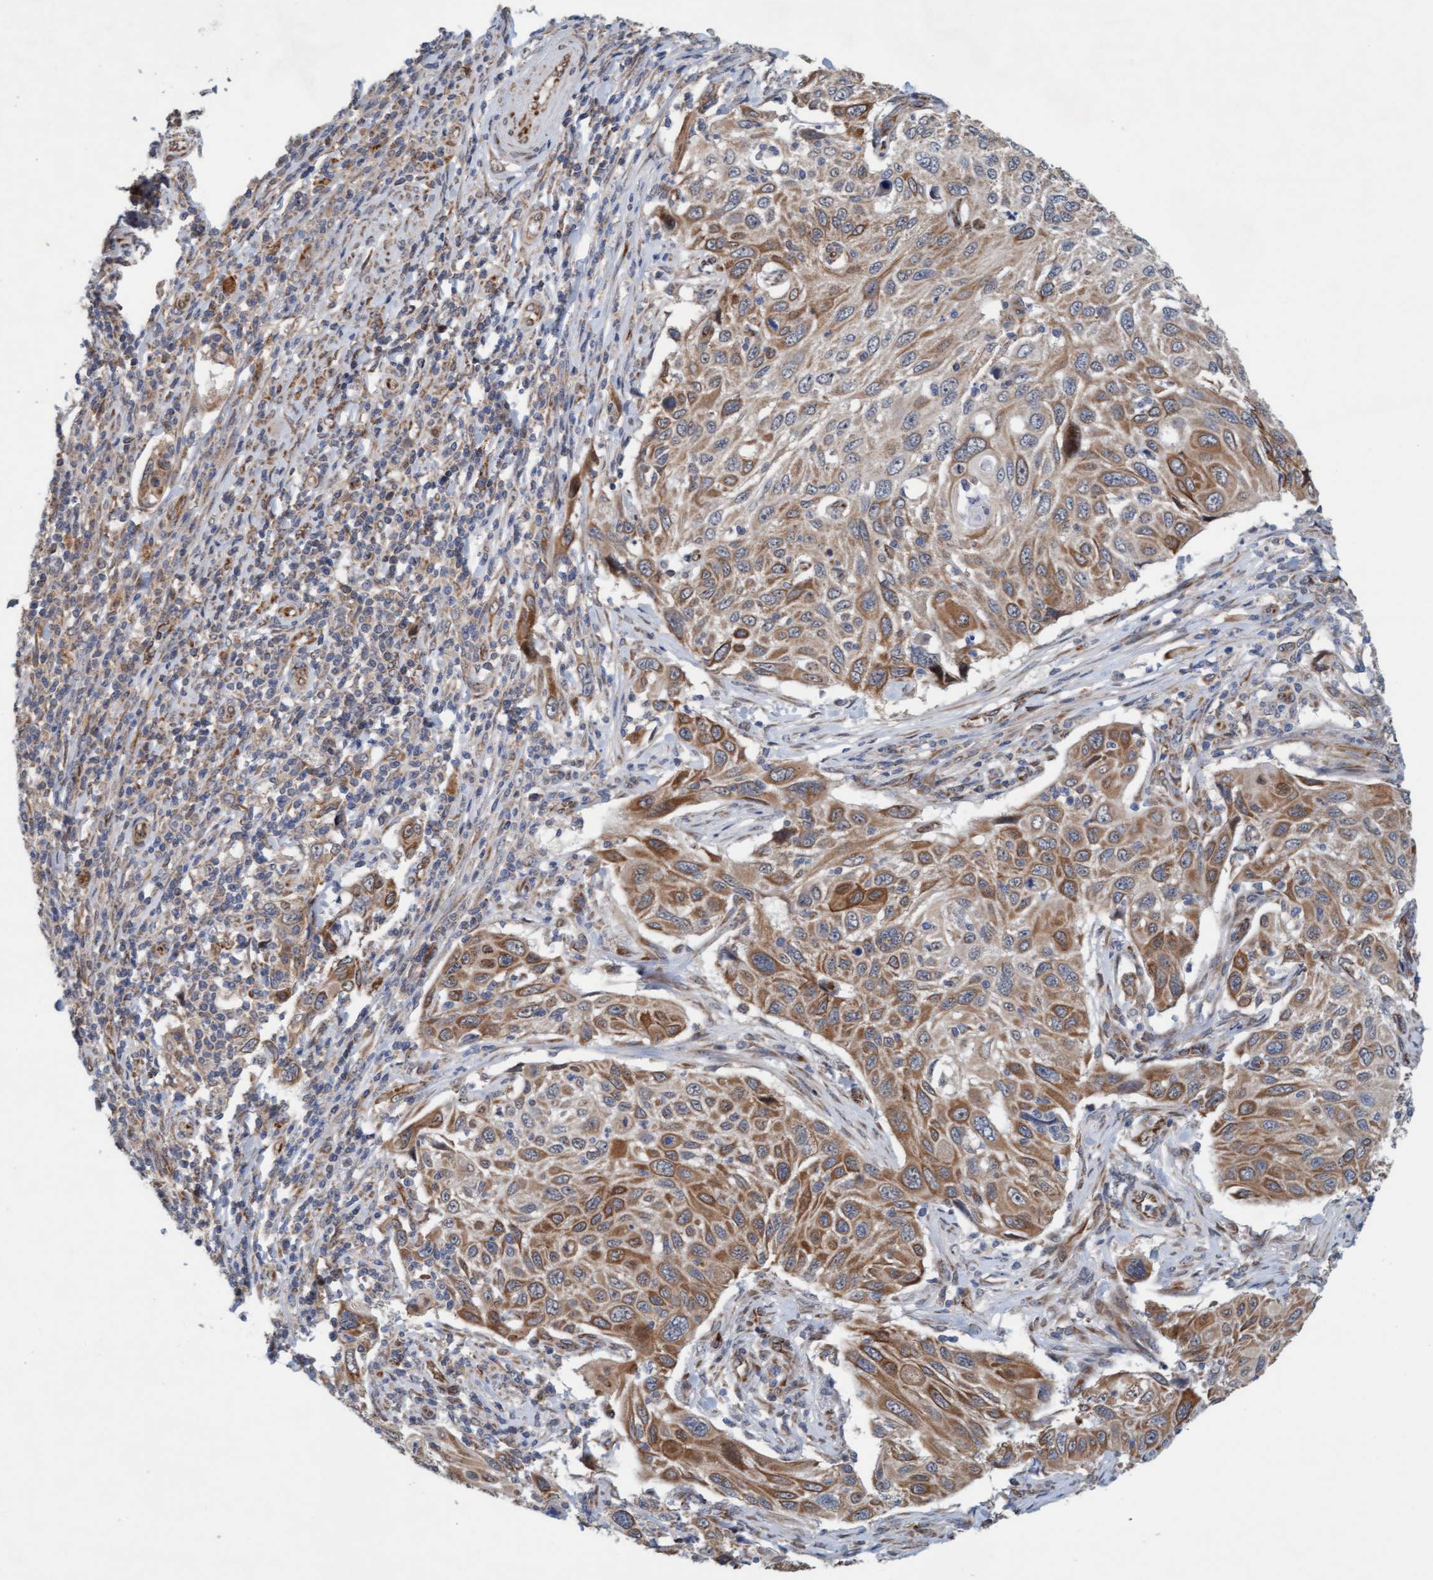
{"staining": {"intensity": "moderate", "quantity": ">75%", "location": "cytoplasmic/membranous"}, "tissue": "cervical cancer", "cell_type": "Tumor cells", "image_type": "cancer", "snomed": [{"axis": "morphology", "description": "Squamous cell carcinoma, NOS"}, {"axis": "topography", "description": "Cervix"}], "caption": "Squamous cell carcinoma (cervical) tissue displays moderate cytoplasmic/membranous staining in approximately >75% of tumor cells", "gene": "ZNF566", "patient": {"sex": "female", "age": 70}}